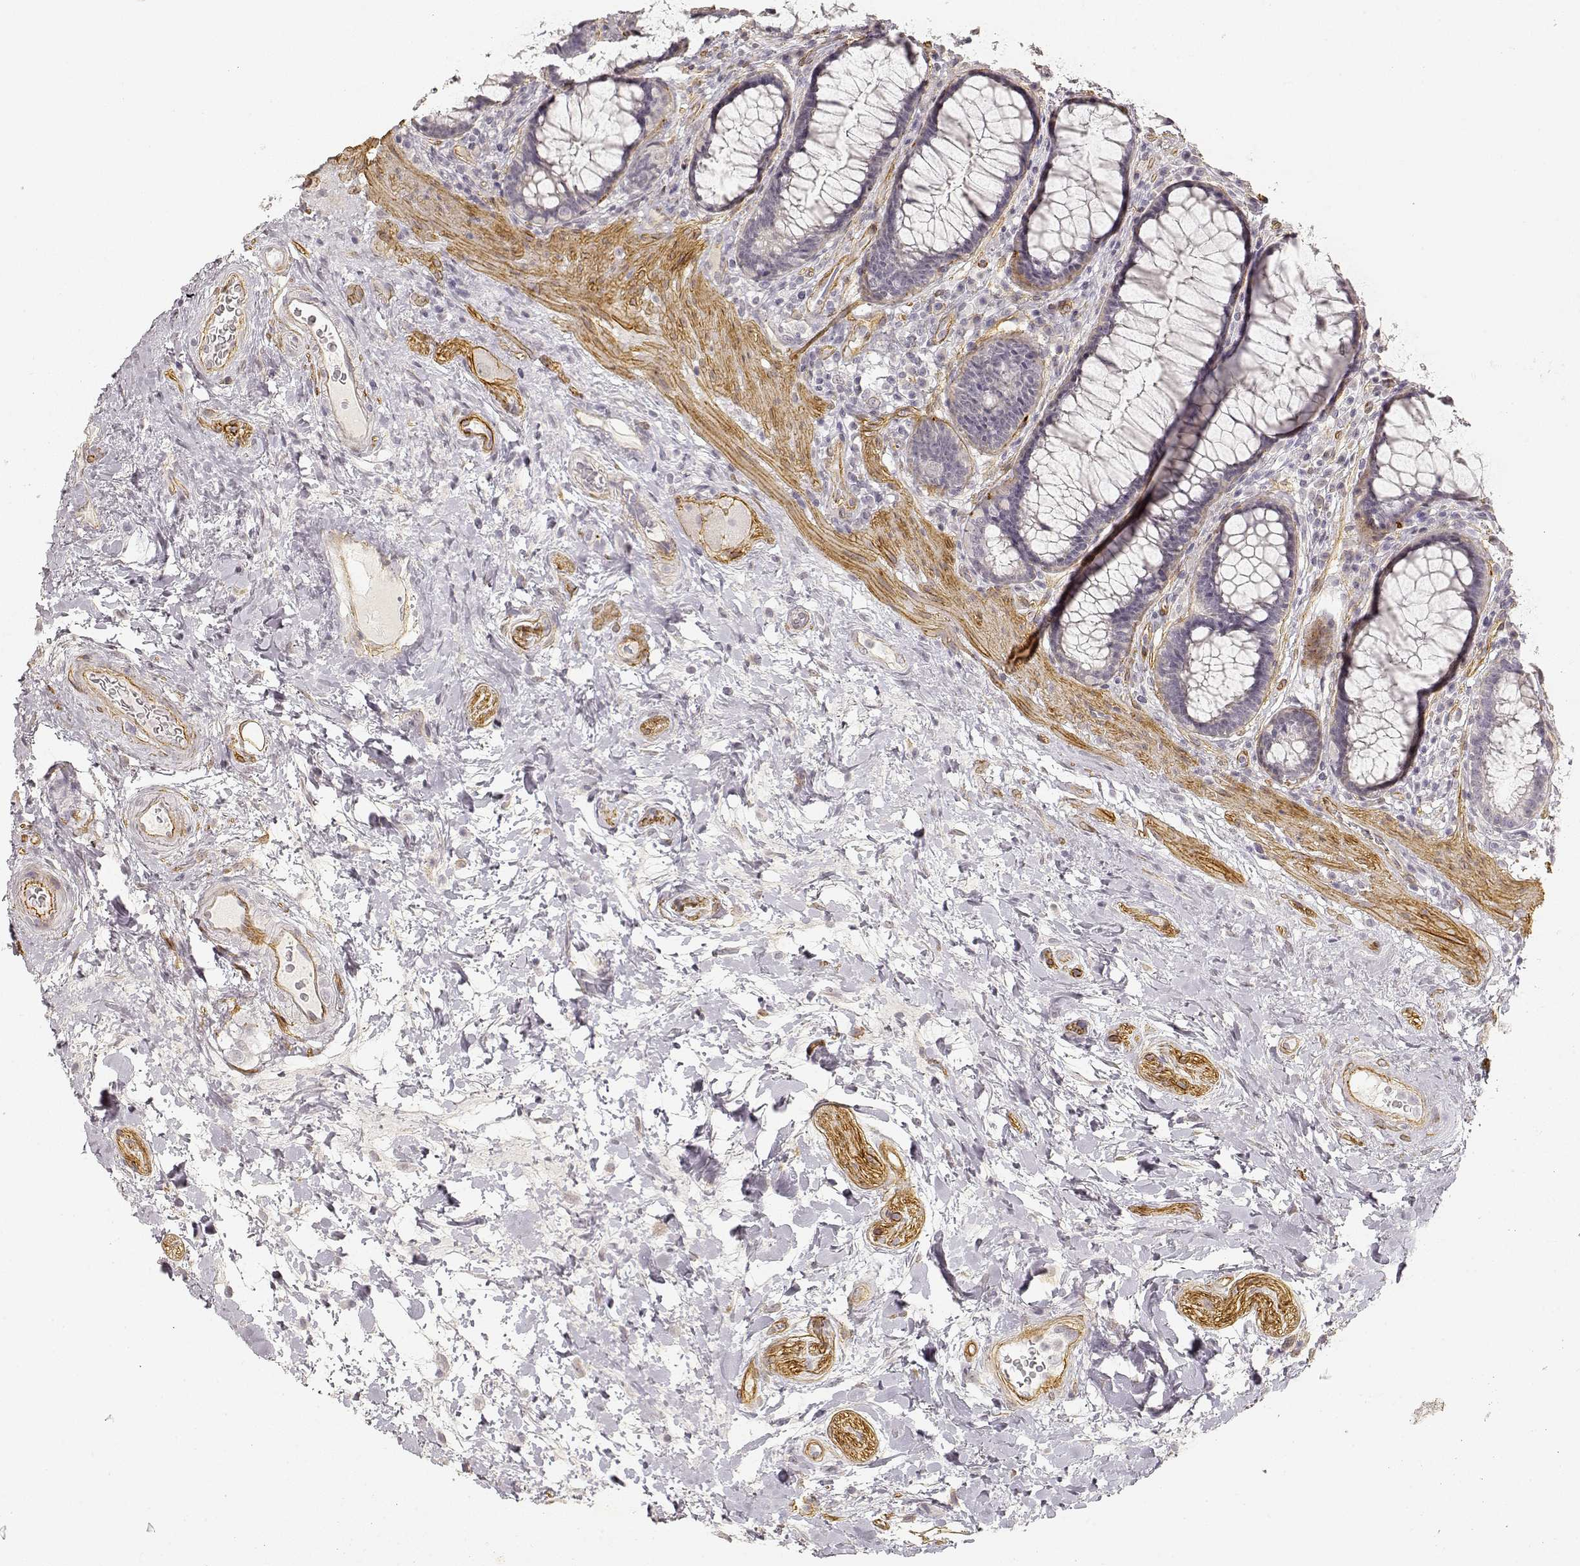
{"staining": {"intensity": "negative", "quantity": "none", "location": "none"}, "tissue": "rectum", "cell_type": "Glandular cells", "image_type": "normal", "snomed": [{"axis": "morphology", "description": "Normal tissue, NOS"}, {"axis": "topography", "description": "Rectum"}], "caption": "An image of rectum stained for a protein reveals no brown staining in glandular cells. The staining is performed using DAB (3,3'-diaminobenzidine) brown chromogen with nuclei counter-stained in using hematoxylin.", "gene": "LAMA4", "patient": {"sex": "male", "age": 72}}